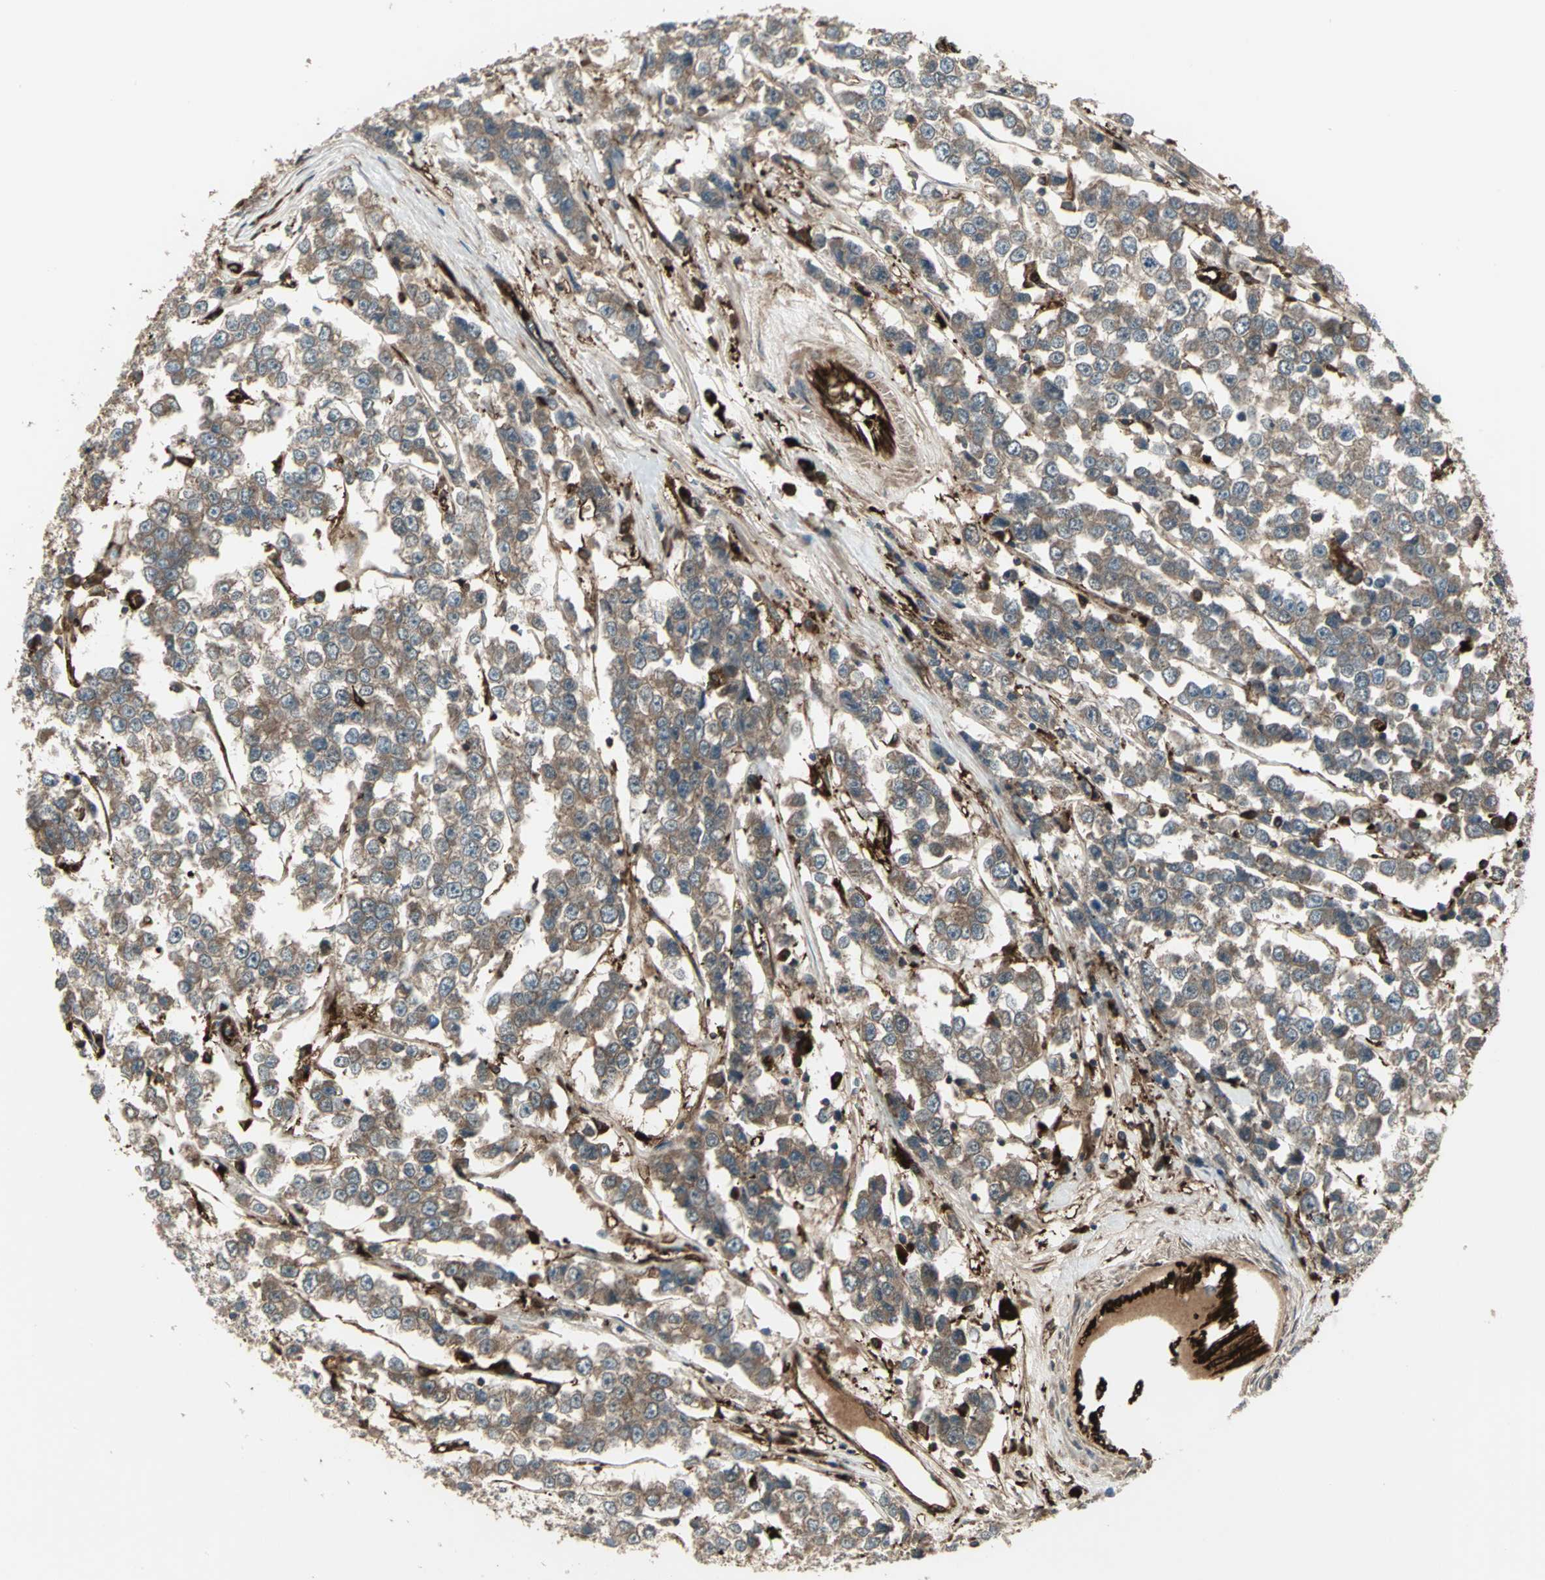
{"staining": {"intensity": "moderate", "quantity": ">75%", "location": "cytoplasmic/membranous"}, "tissue": "testis cancer", "cell_type": "Tumor cells", "image_type": "cancer", "snomed": [{"axis": "morphology", "description": "Seminoma, NOS"}, {"axis": "morphology", "description": "Carcinoma, Embryonal, NOS"}, {"axis": "topography", "description": "Testis"}], "caption": "Brown immunohistochemical staining in human testis cancer exhibits moderate cytoplasmic/membranous expression in approximately >75% of tumor cells.", "gene": "PRXL2B", "patient": {"sex": "male", "age": 52}}